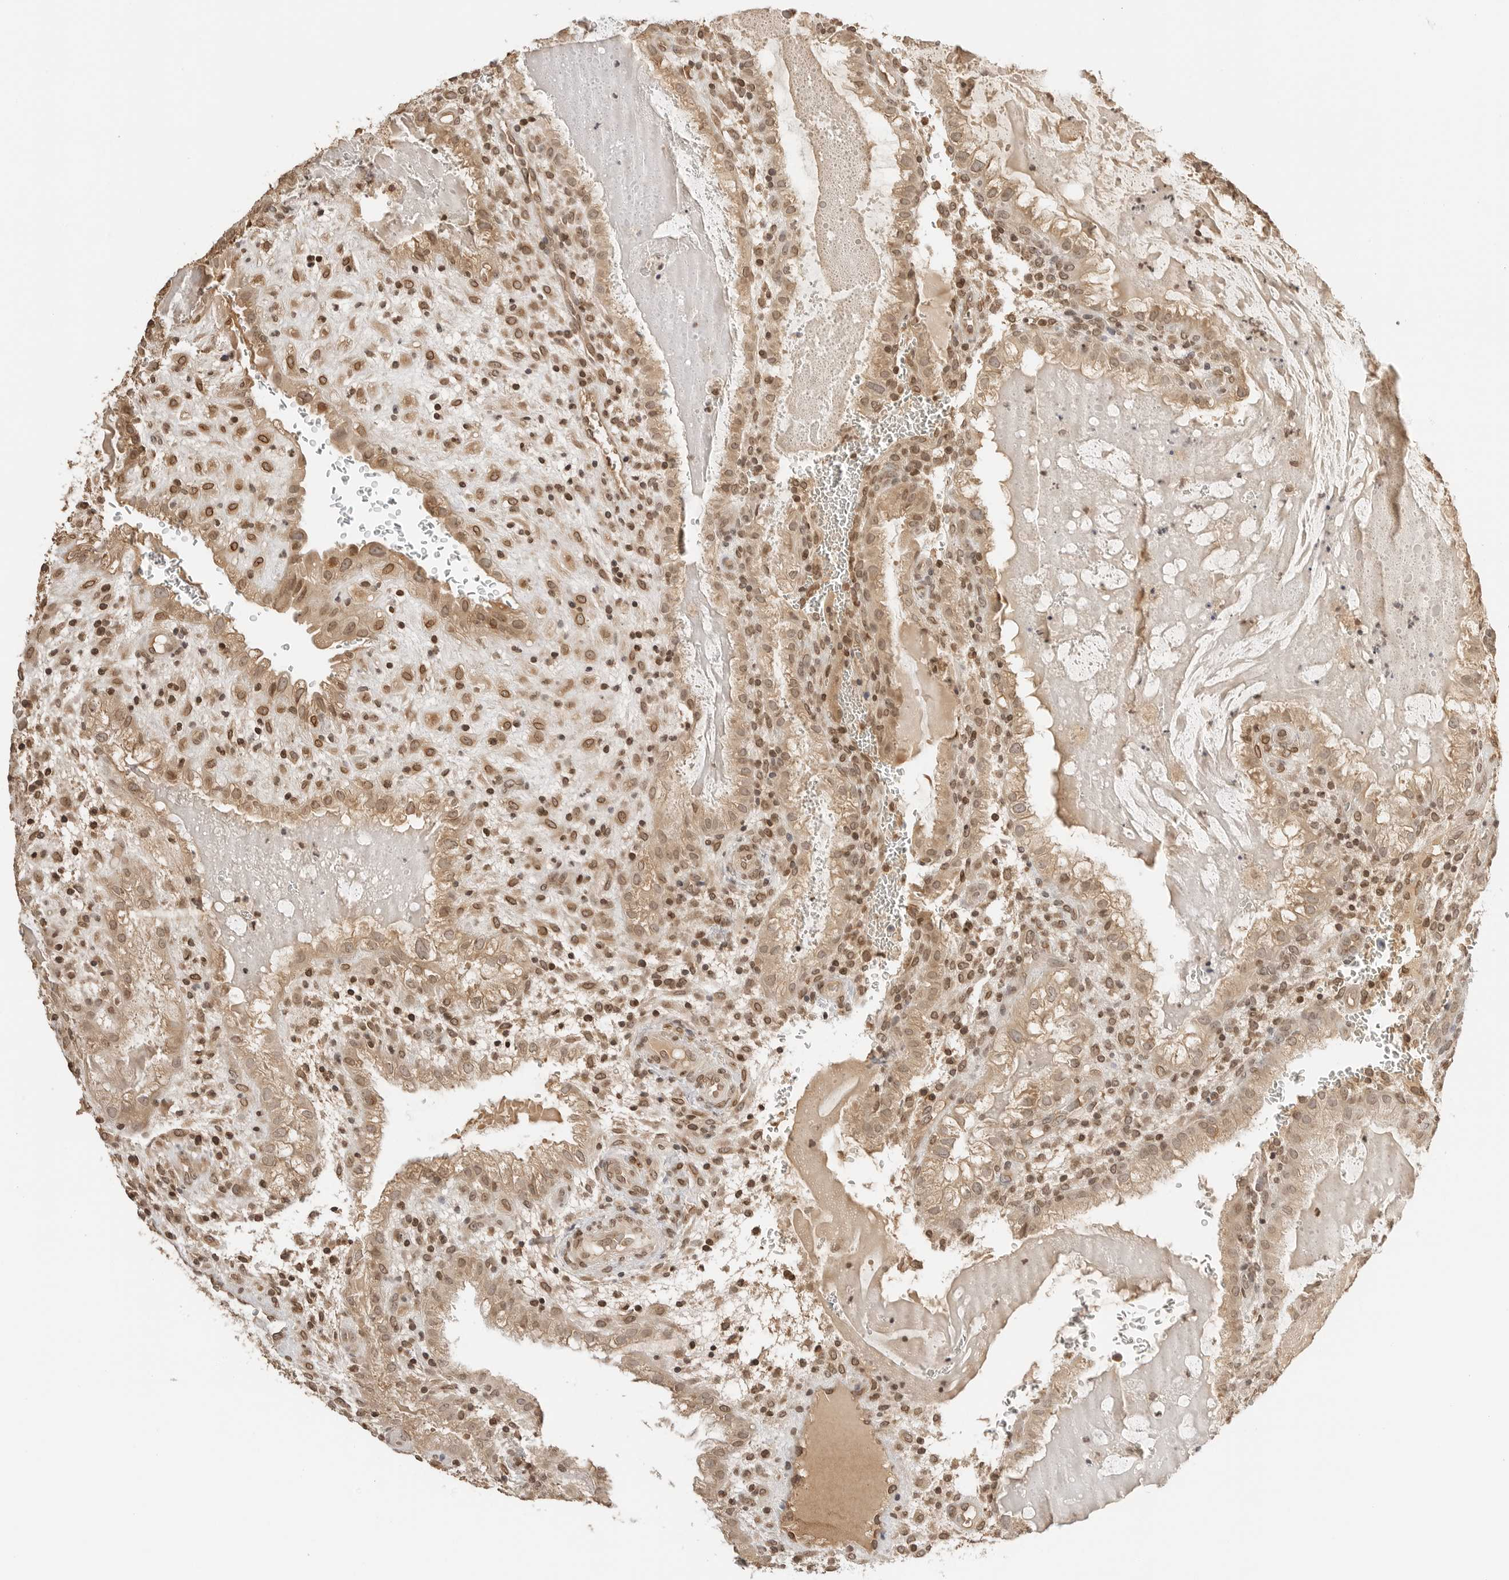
{"staining": {"intensity": "strong", "quantity": ">75%", "location": "cytoplasmic/membranous"}, "tissue": "placenta", "cell_type": "Decidual cells", "image_type": "normal", "snomed": [{"axis": "morphology", "description": "Normal tissue, NOS"}, {"axis": "topography", "description": "Placenta"}], "caption": "Immunohistochemical staining of normal human placenta demonstrates strong cytoplasmic/membranous protein positivity in about >75% of decidual cells. (DAB IHC with brightfield microscopy, high magnification).", "gene": "POLH", "patient": {"sex": "female", "age": 35}}